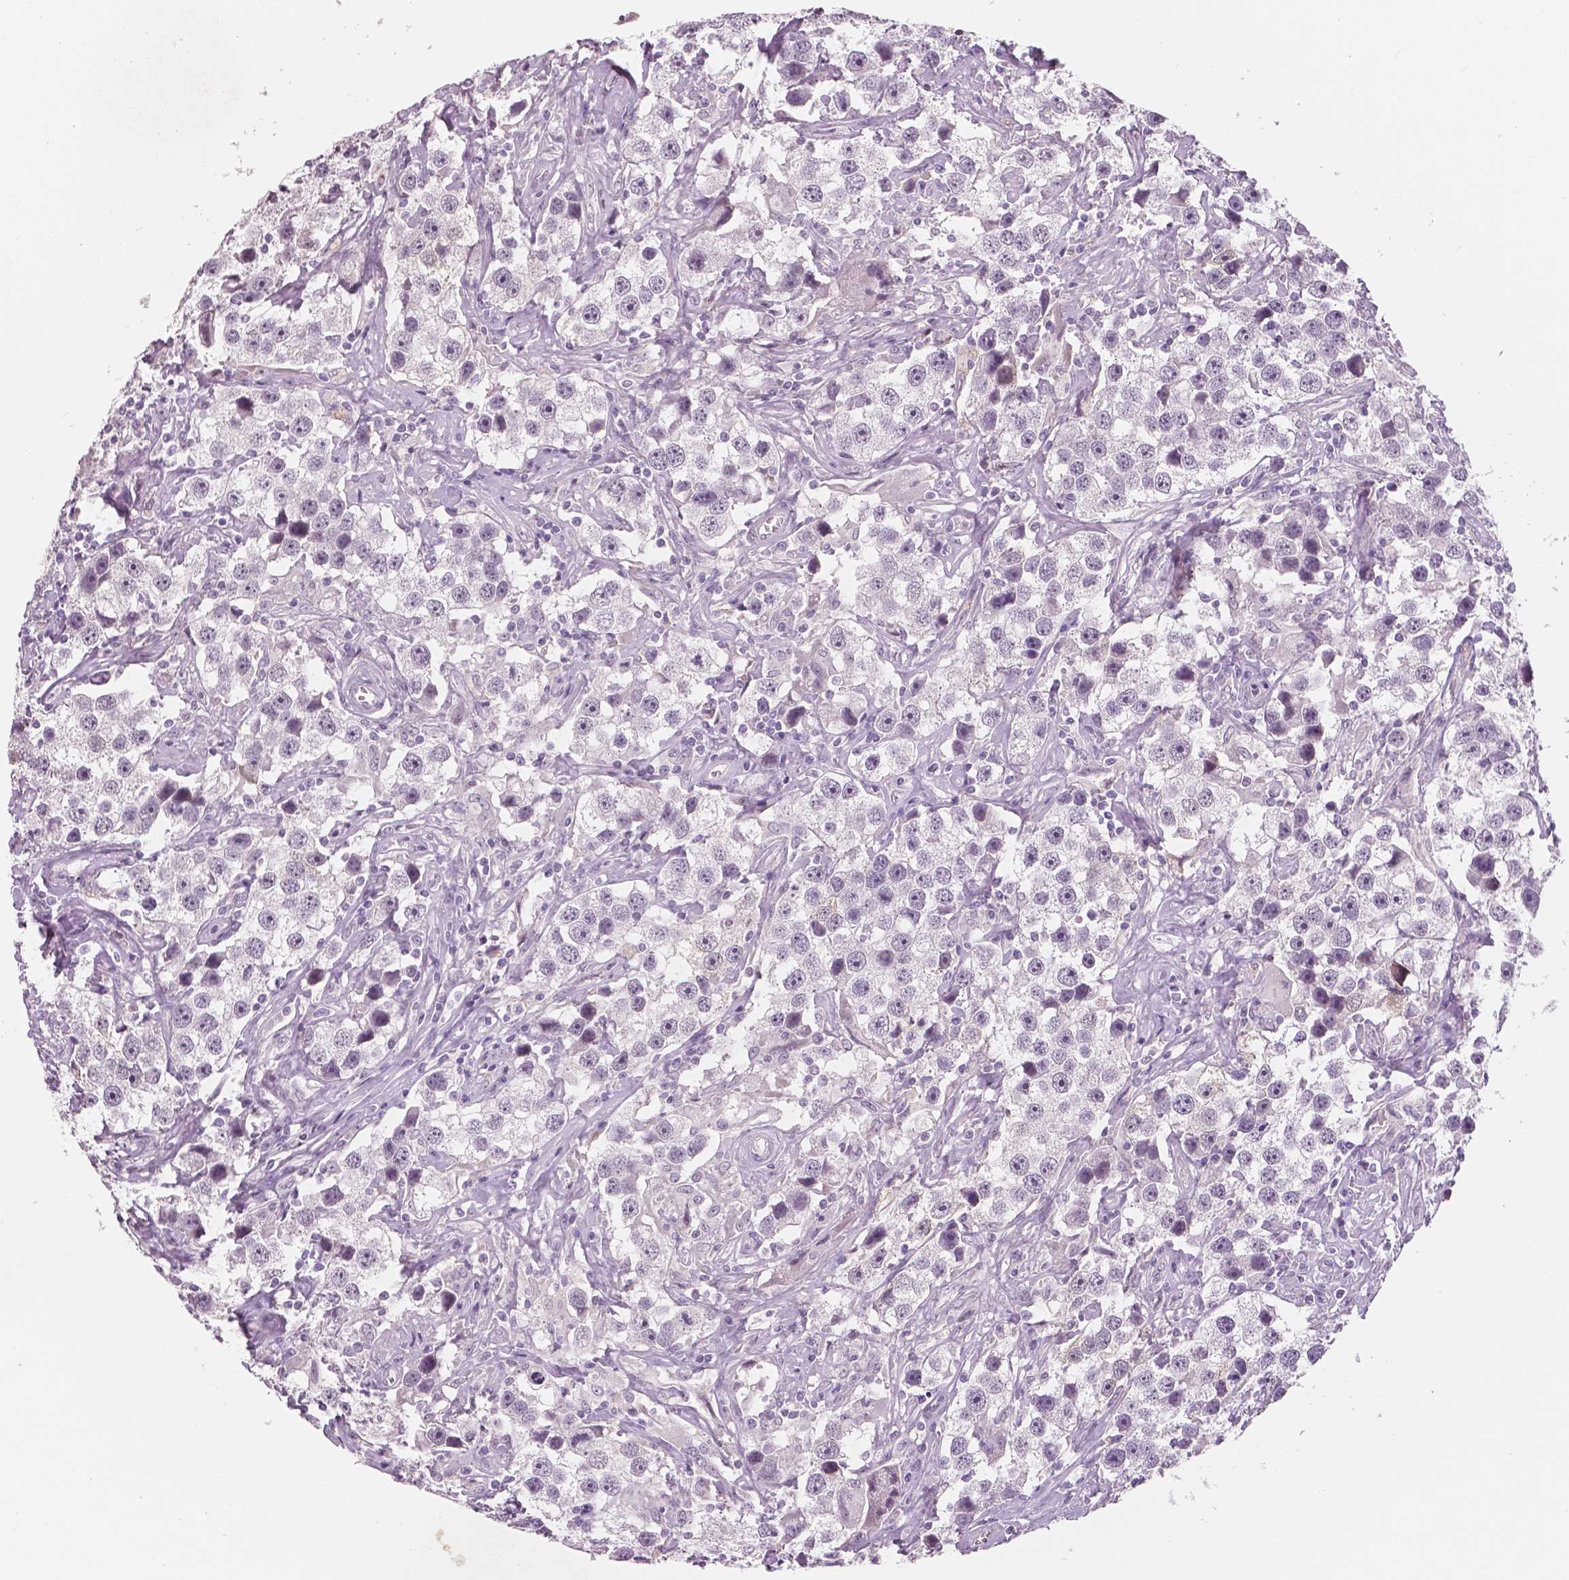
{"staining": {"intensity": "negative", "quantity": "none", "location": "none"}, "tissue": "testis cancer", "cell_type": "Tumor cells", "image_type": "cancer", "snomed": [{"axis": "morphology", "description": "Seminoma, NOS"}, {"axis": "topography", "description": "Testis"}], "caption": "Tumor cells are negative for protein expression in human testis cancer.", "gene": "NECAB1", "patient": {"sex": "male", "age": 49}}